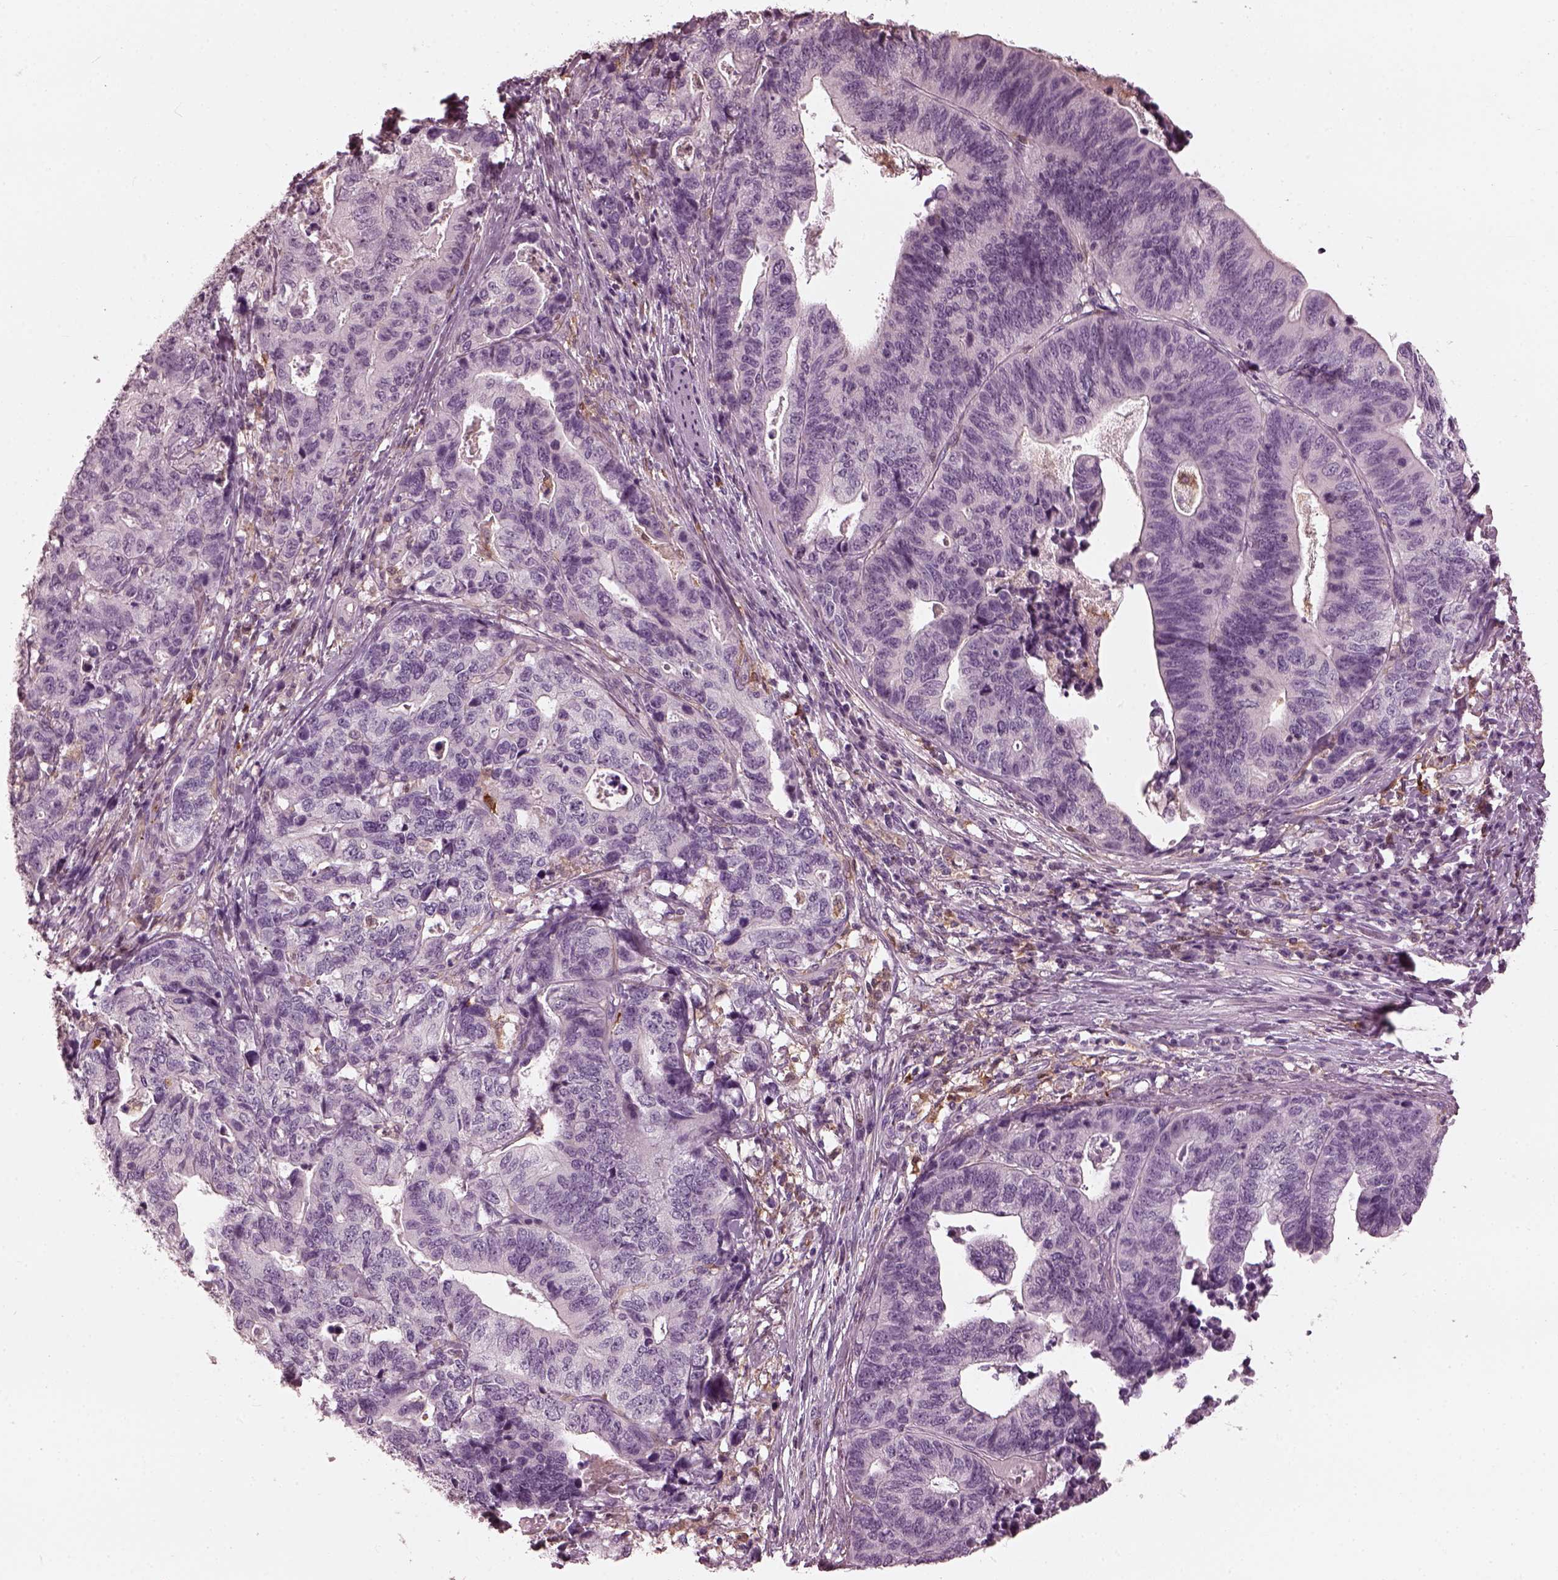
{"staining": {"intensity": "negative", "quantity": "none", "location": "none"}, "tissue": "stomach cancer", "cell_type": "Tumor cells", "image_type": "cancer", "snomed": [{"axis": "morphology", "description": "Adenocarcinoma, NOS"}, {"axis": "topography", "description": "Stomach, upper"}], "caption": "Immunohistochemistry image of human stomach cancer stained for a protein (brown), which exhibits no staining in tumor cells.", "gene": "PSTPIP2", "patient": {"sex": "female", "age": 67}}